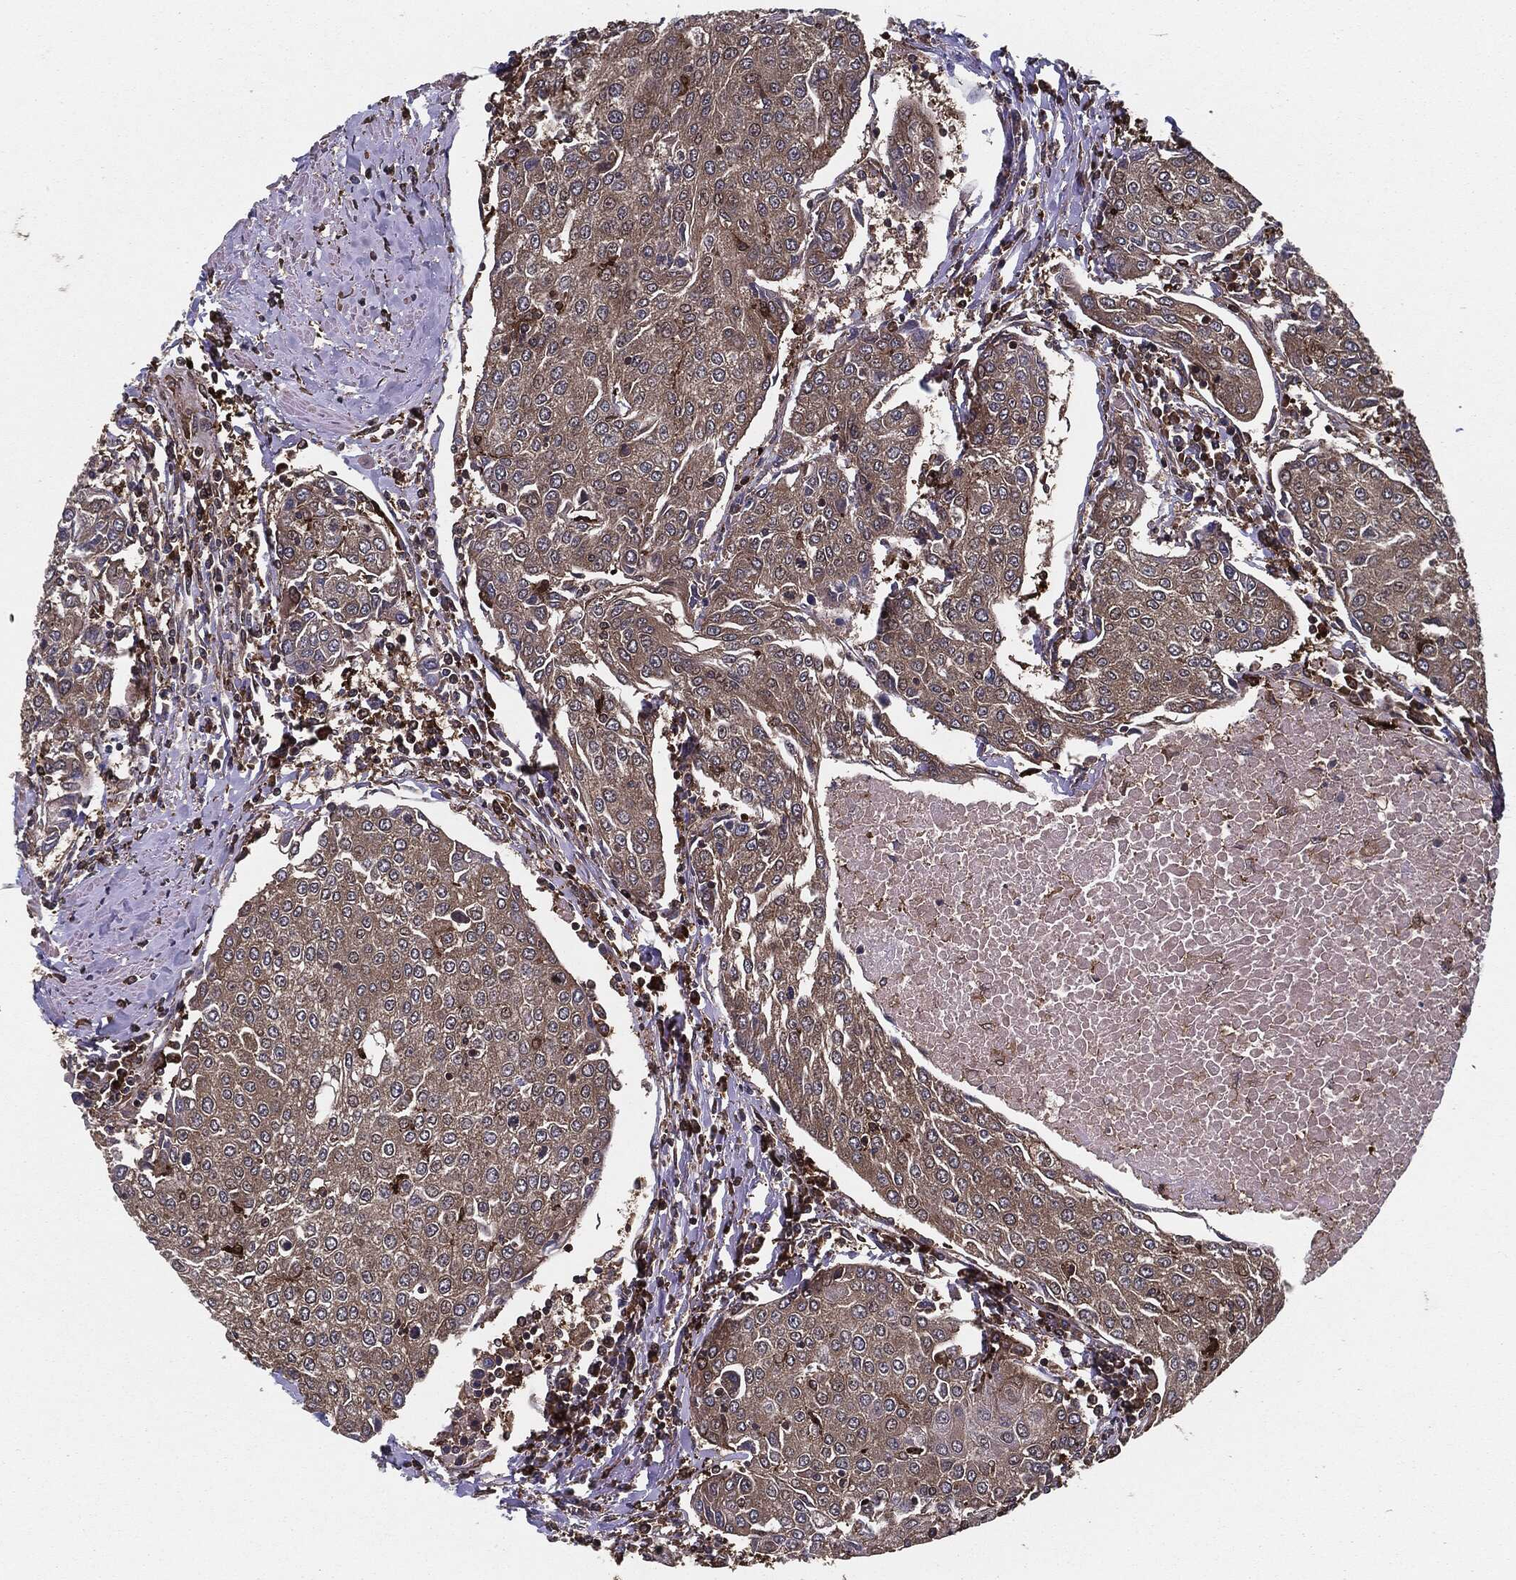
{"staining": {"intensity": "moderate", "quantity": ">75%", "location": "cytoplasmic/membranous"}, "tissue": "urothelial cancer", "cell_type": "Tumor cells", "image_type": "cancer", "snomed": [{"axis": "morphology", "description": "Urothelial carcinoma, High grade"}, {"axis": "topography", "description": "Urinary bladder"}], "caption": "Urothelial cancer stained with DAB (3,3'-diaminobenzidine) immunohistochemistry (IHC) reveals medium levels of moderate cytoplasmic/membranous expression in approximately >75% of tumor cells.", "gene": "RAP1GDS1", "patient": {"sex": "female", "age": 85}}